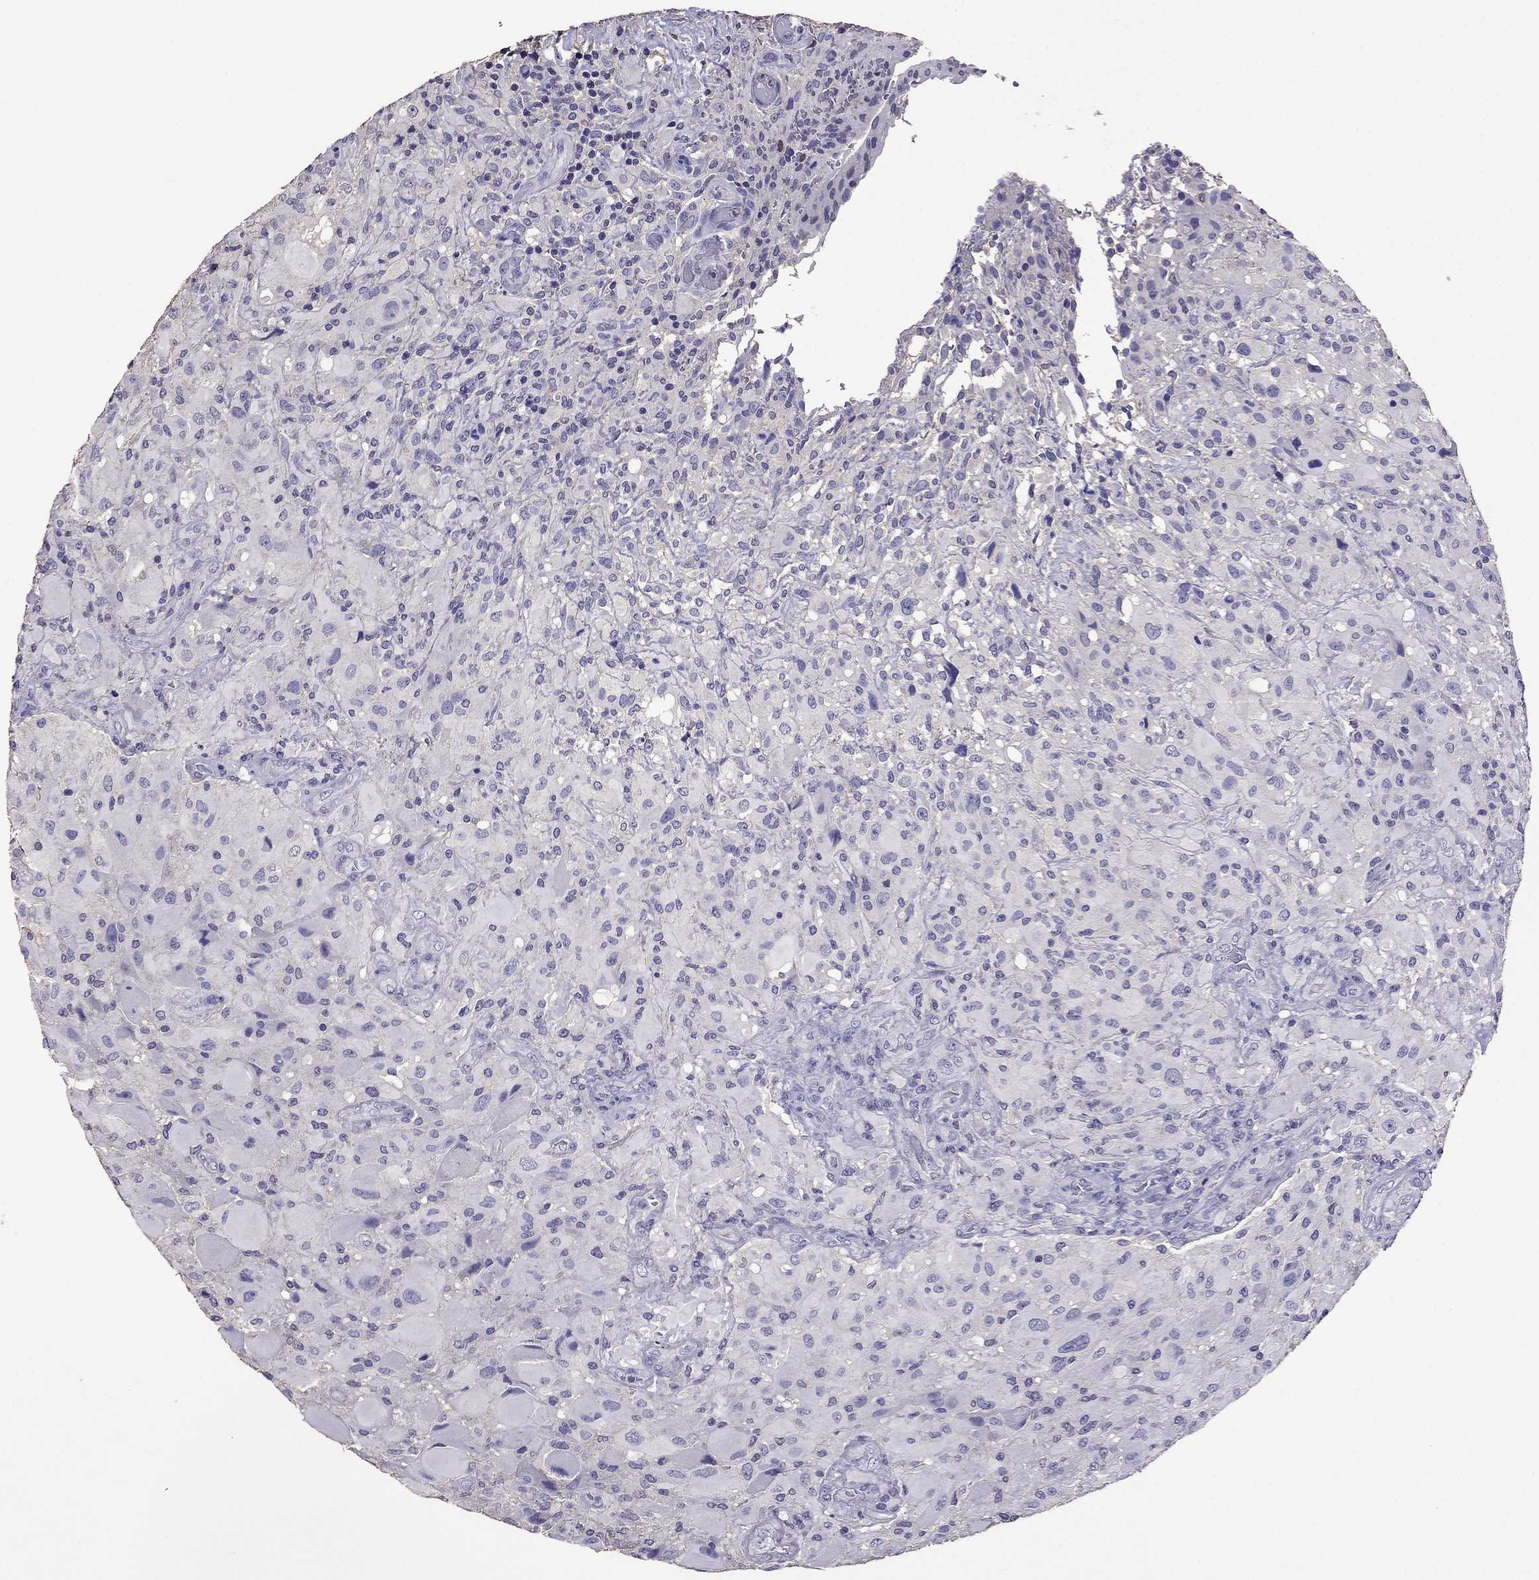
{"staining": {"intensity": "negative", "quantity": "none", "location": "none"}, "tissue": "glioma", "cell_type": "Tumor cells", "image_type": "cancer", "snomed": [{"axis": "morphology", "description": "Glioma, malignant, High grade"}, {"axis": "topography", "description": "Cerebral cortex"}], "caption": "The micrograph reveals no significant expression in tumor cells of glioma.", "gene": "NKX3-1", "patient": {"sex": "male", "age": 35}}